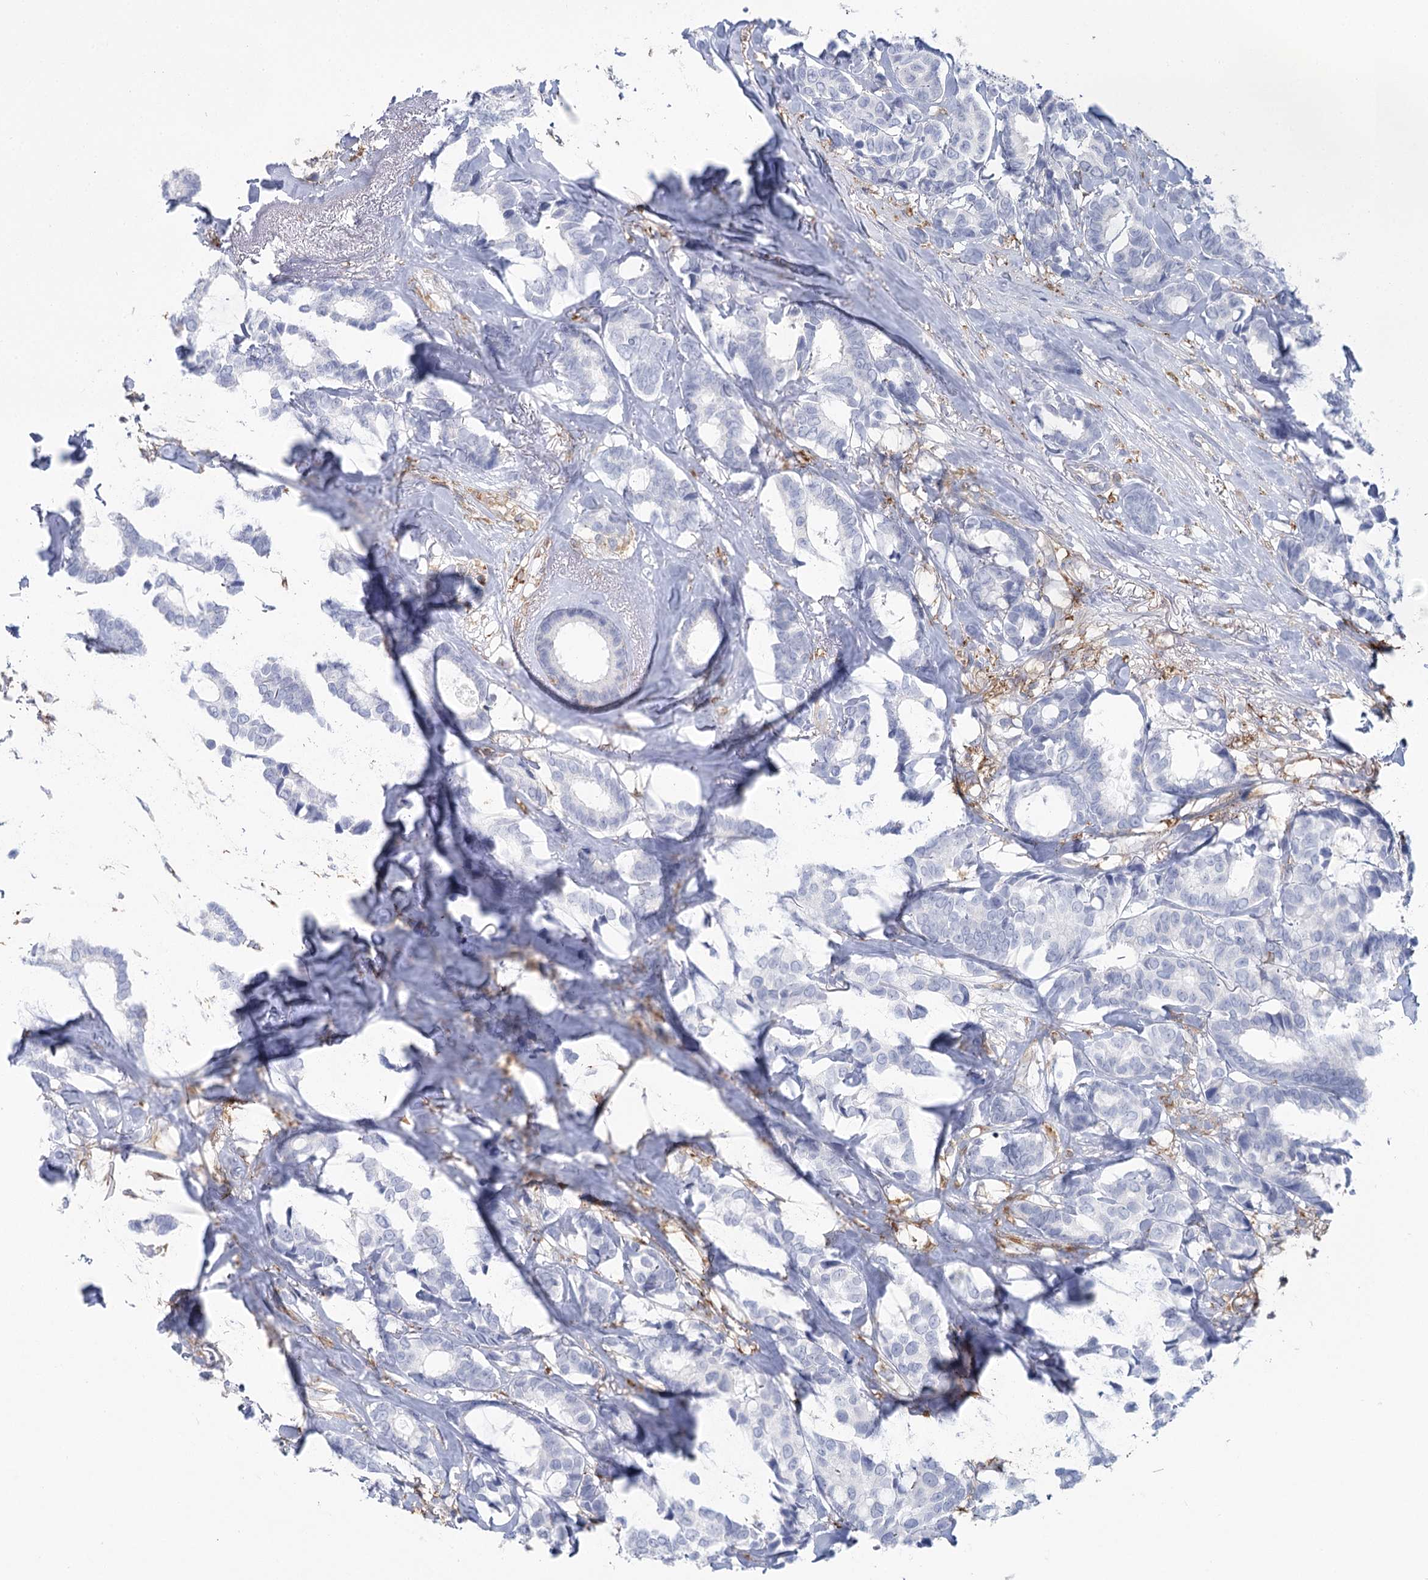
{"staining": {"intensity": "negative", "quantity": "none", "location": "none"}, "tissue": "breast cancer", "cell_type": "Tumor cells", "image_type": "cancer", "snomed": [{"axis": "morphology", "description": "Duct carcinoma"}, {"axis": "topography", "description": "Breast"}], "caption": "Histopathology image shows no protein staining in tumor cells of invasive ductal carcinoma (breast) tissue.", "gene": "CCDC88A", "patient": {"sex": "female", "age": 87}}